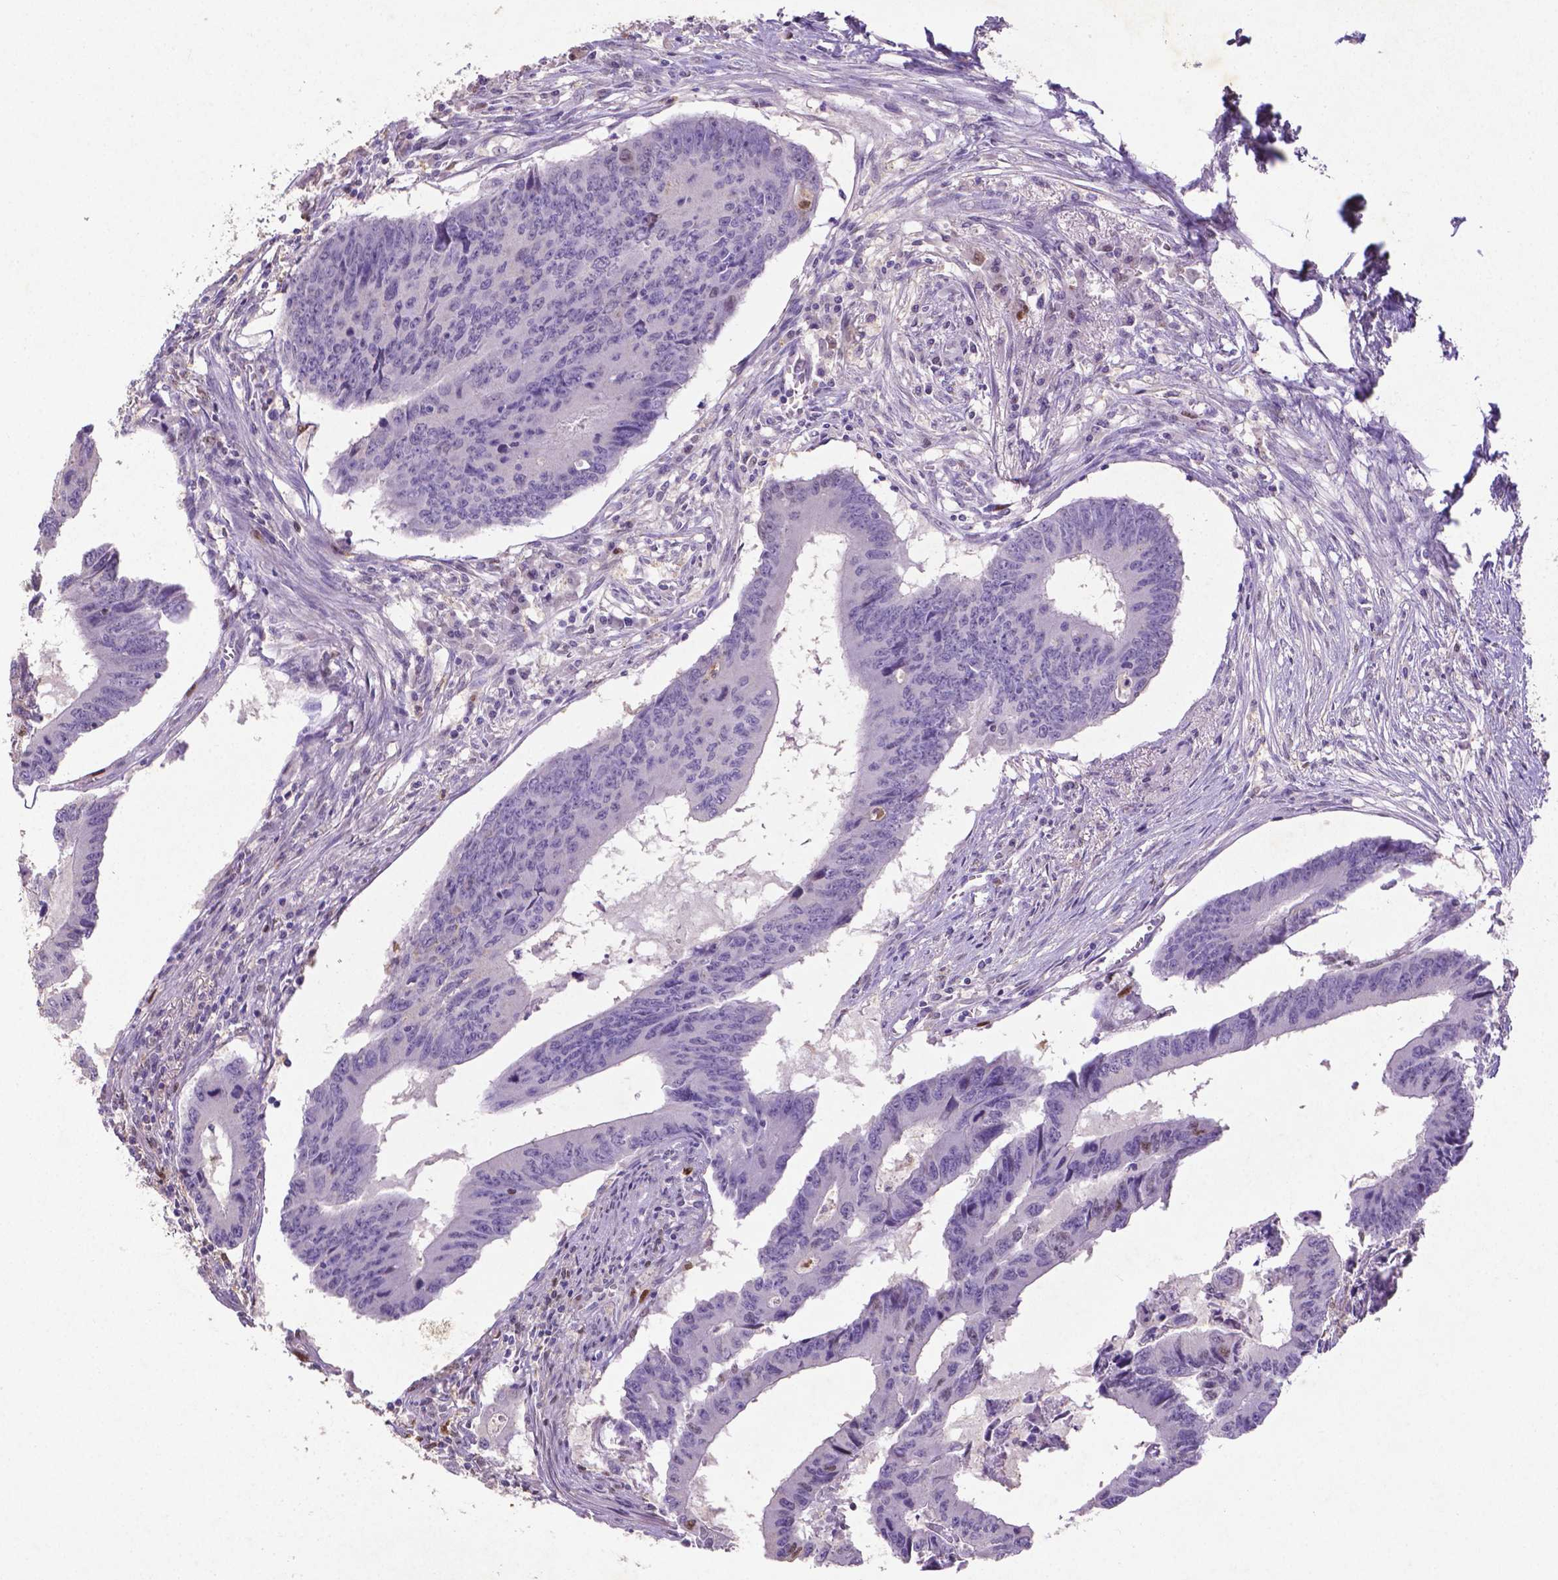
{"staining": {"intensity": "moderate", "quantity": "<25%", "location": "cytoplasmic/membranous"}, "tissue": "colorectal cancer", "cell_type": "Tumor cells", "image_type": "cancer", "snomed": [{"axis": "morphology", "description": "Adenocarcinoma, NOS"}, {"axis": "topography", "description": "Colon"}], "caption": "Immunohistochemistry (IHC) image of colorectal cancer (adenocarcinoma) stained for a protein (brown), which shows low levels of moderate cytoplasmic/membranous expression in approximately <25% of tumor cells.", "gene": "CDKN1A", "patient": {"sex": "male", "age": 53}}